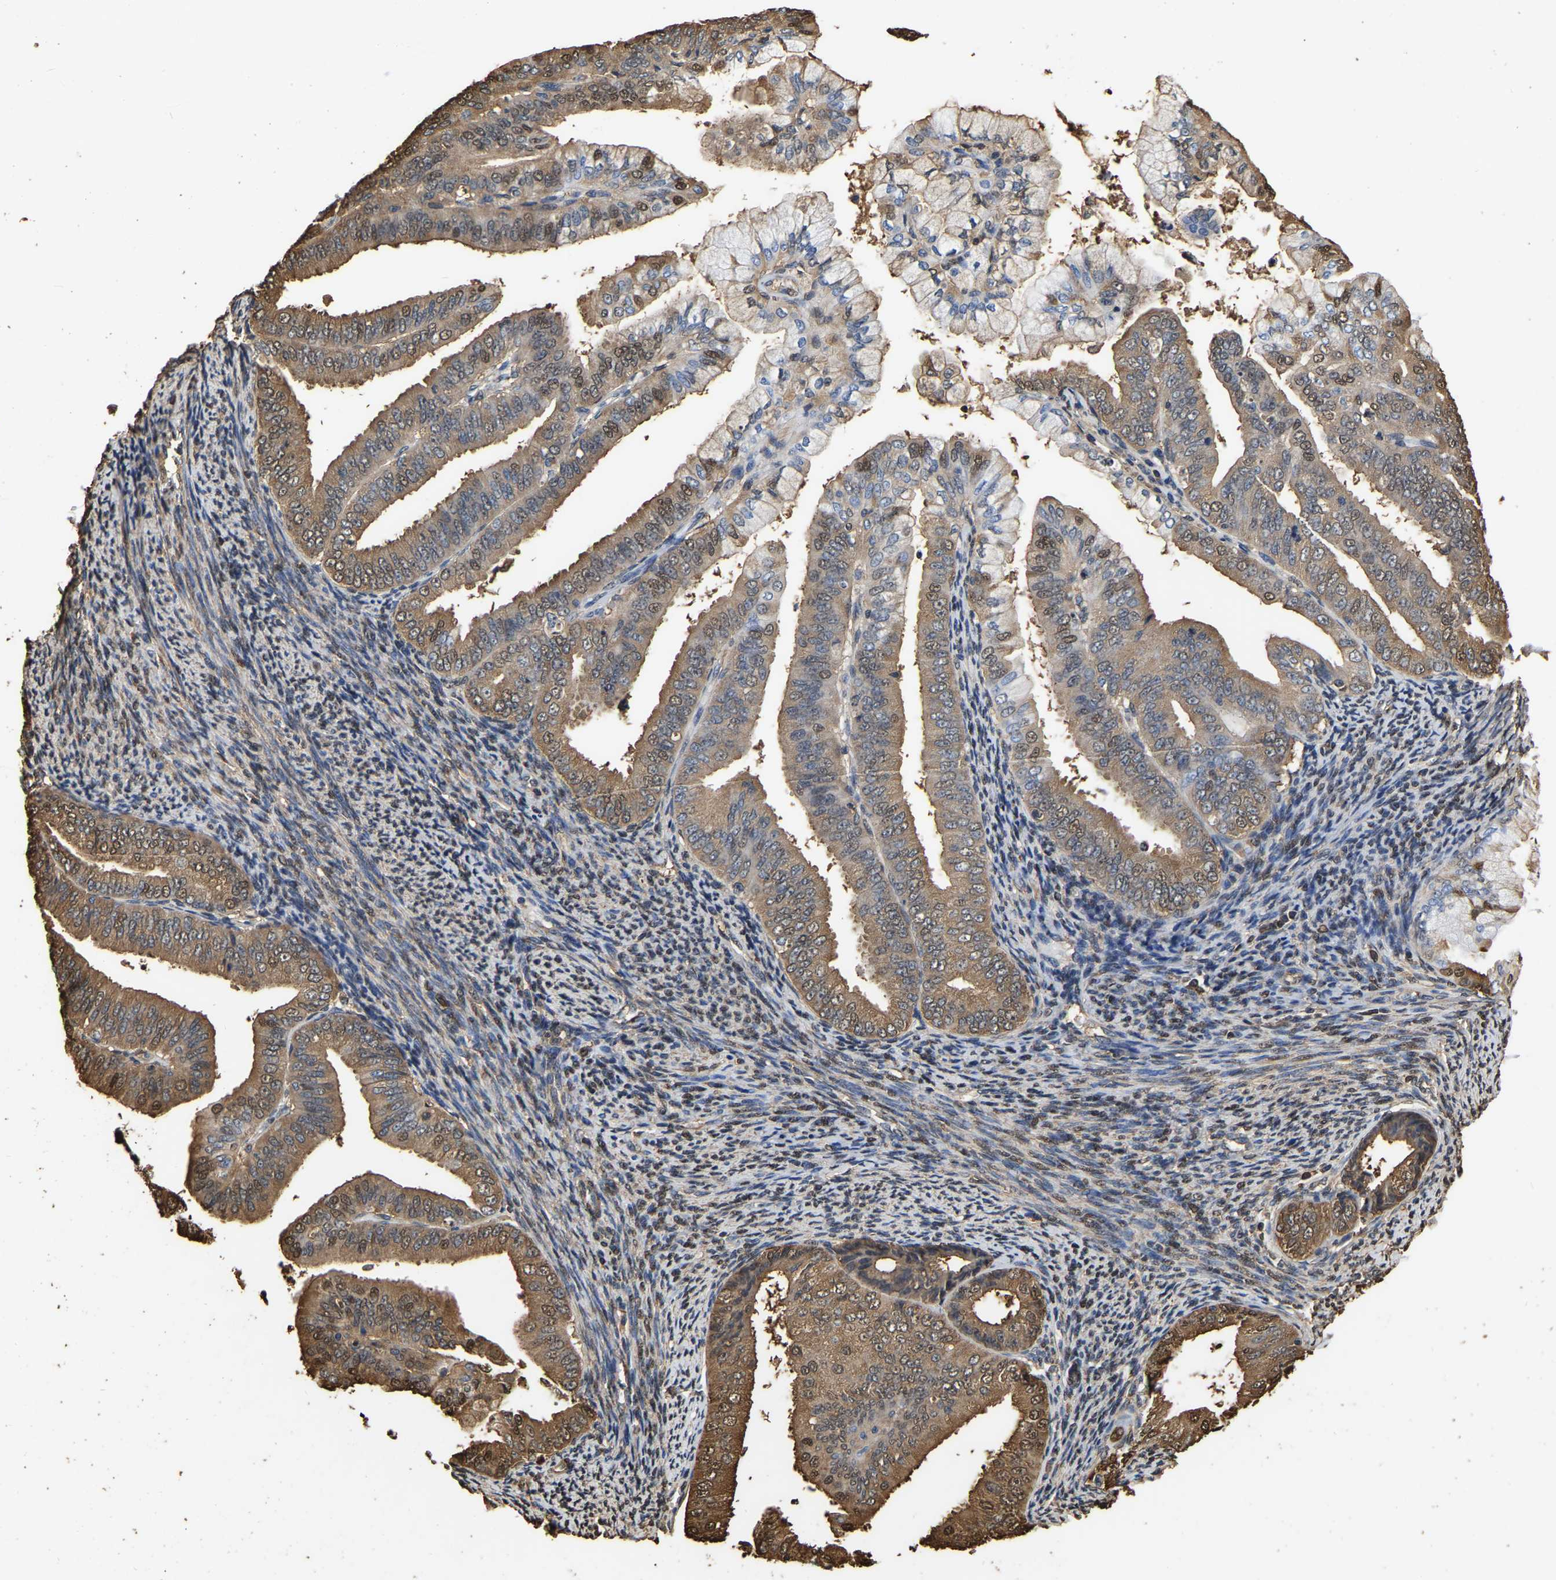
{"staining": {"intensity": "moderate", "quantity": ">75%", "location": "cytoplasmic/membranous"}, "tissue": "endometrial cancer", "cell_type": "Tumor cells", "image_type": "cancer", "snomed": [{"axis": "morphology", "description": "Adenocarcinoma, NOS"}, {"axis": "topography", "description": "Endometrium"}], "caption": "Endometrial cancer (adenocarcinoma) stained with a protein marker demonstrates moderate staining in tumor cells.", "gene": "LDHB", "patient": {"sex": "female", "age": 63}}